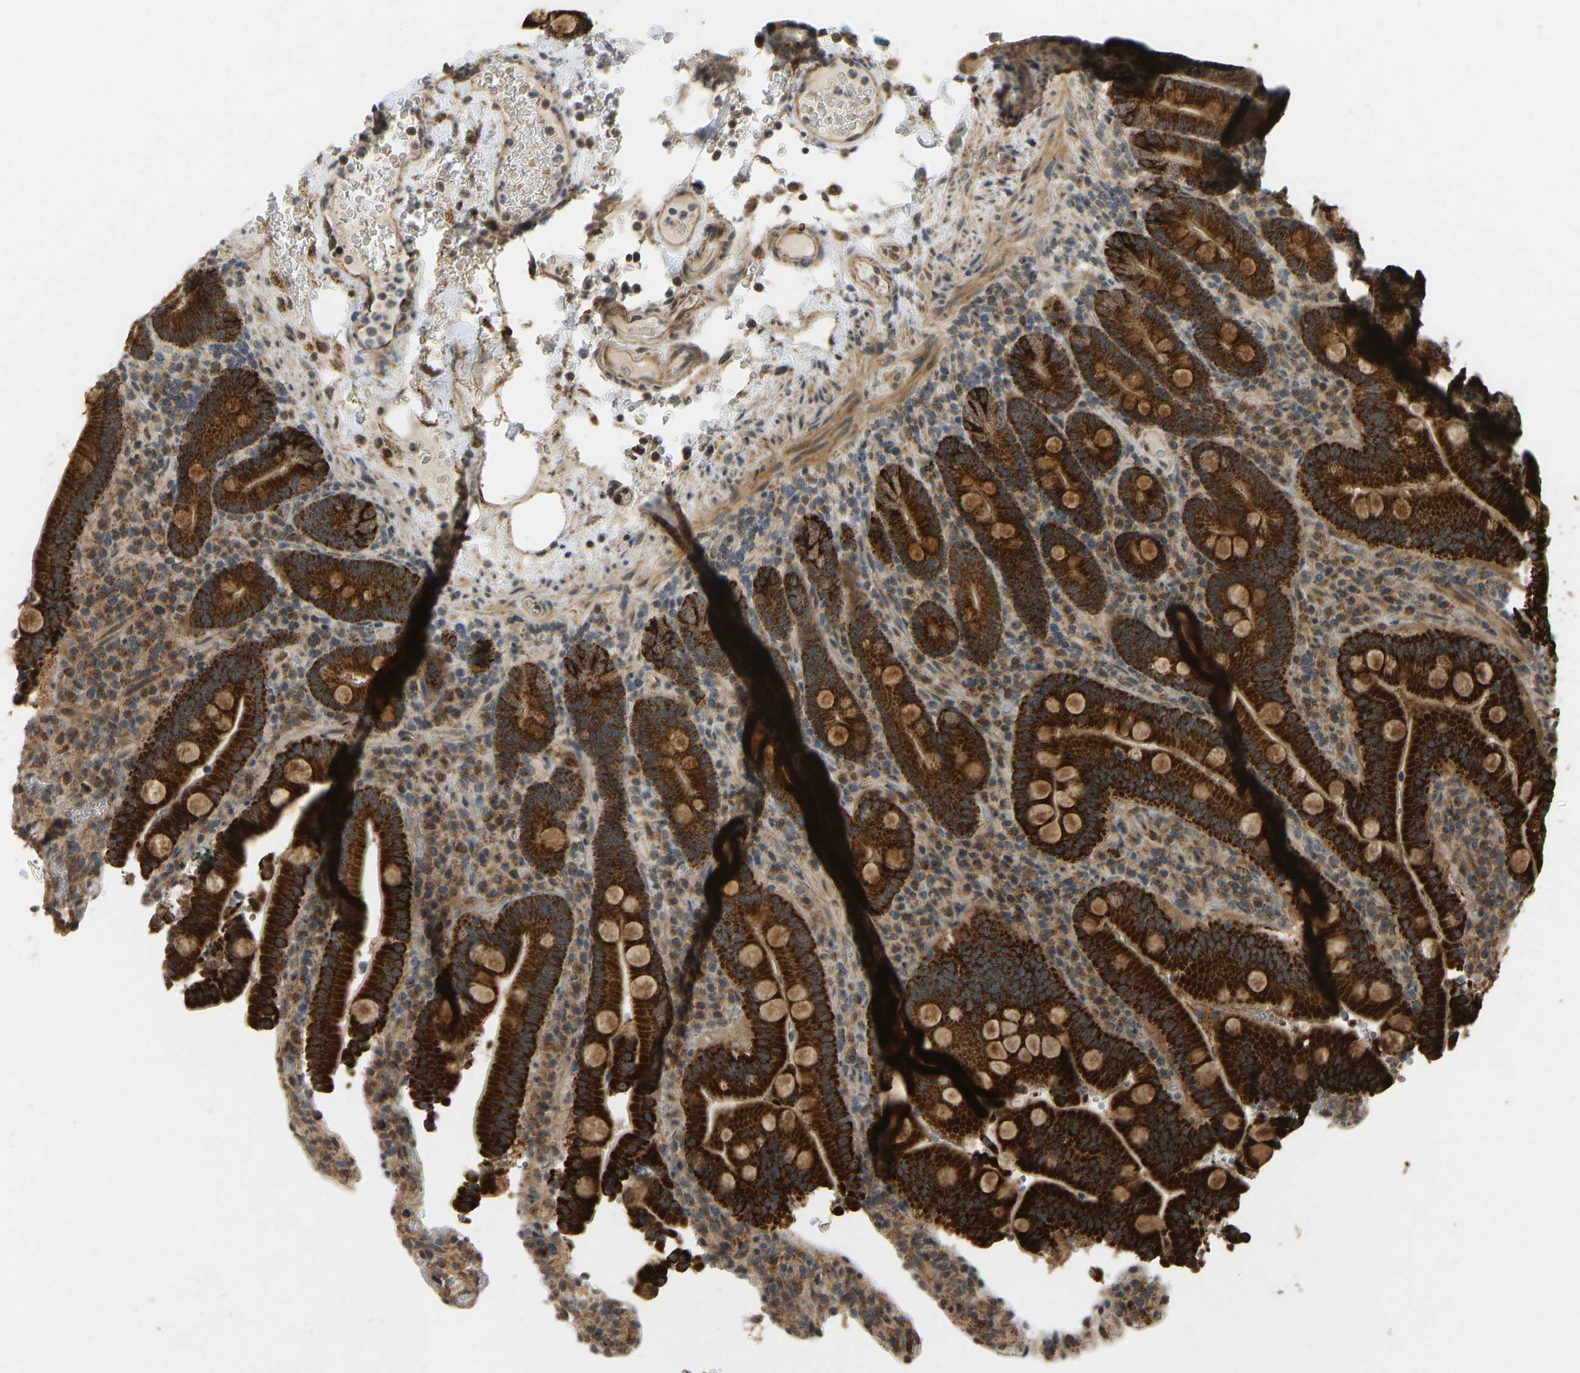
{"staining": {"intensity": "strong", "quantity": ">75%", "location": "cytoplasmic/membranous"}, "tissue": "duodenum", "cell_type": "Glandular cells", "image_type": "normal", "snomed": [{"axis": "morphology", "description": "Normal tissue, NOS"}, {"axis": "topography", "description": "Small intestine, NOS"}], "caption": "Strong cytoplasmic/membranous protein expression is identified in about >75% of glandular cells in duodenum. (brown staining indicates protein expression, while blue staining denotes nuclei).", "gene": "ACADS", "patient": {"sex": "female", "age": 71}}